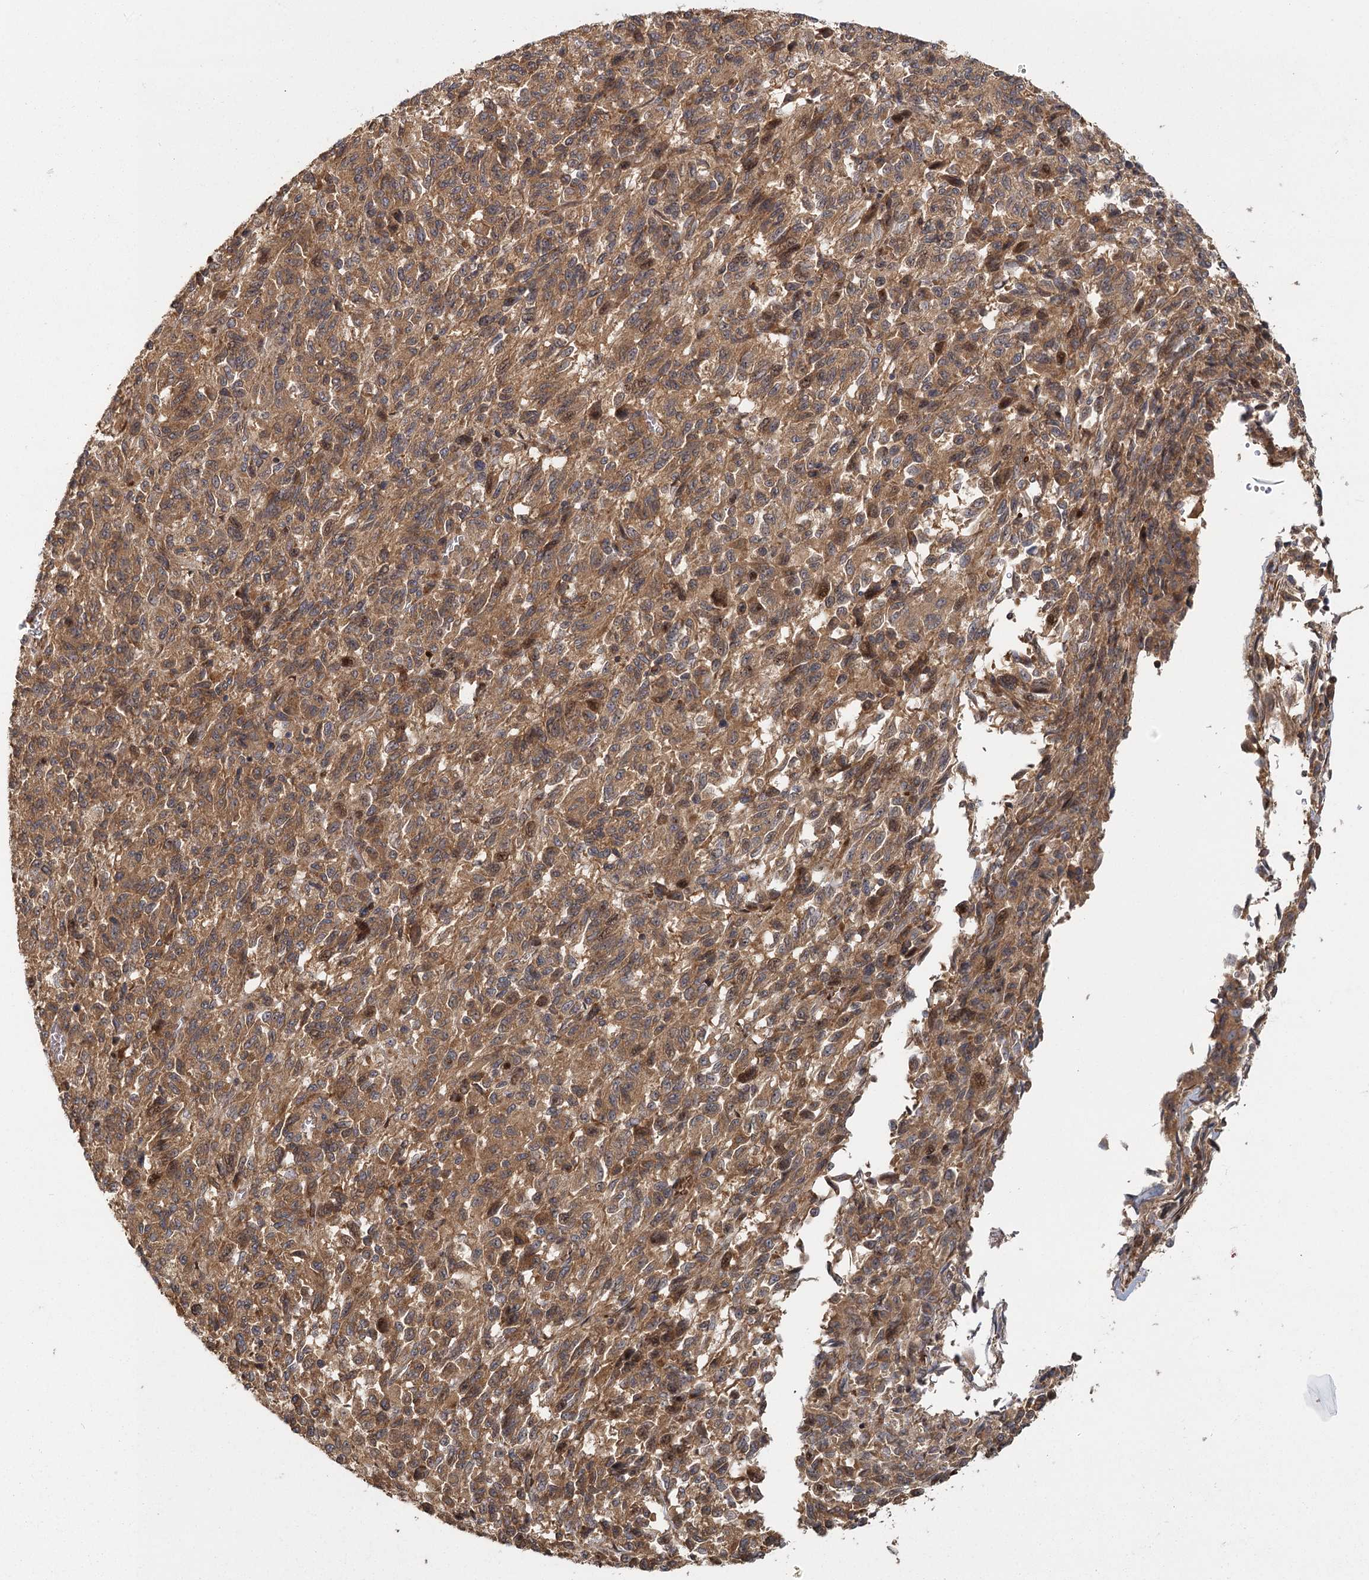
{"staining": {"intensity": "moderate", "quantity": ">75%", "location": "cytoplasmic/membranous"}, "tissue": "melanoma", "cell_type": "Tumor cells", "image_type": "cancer", "snomed": [{"axis": "morphology", "description": "Malignant melanoma, Metastatic site"}, {"axis": "topography", "description": "Lung"}], "caption": "The histopathology image exhibits staining of malignant melanoma (metastatic site), revealing moderate cytoplasmic/membranous protein positivity (brown color) within tumor cells.", "gene": "RAPGEF6", "patient": {"sex": "male", "age": 64}}